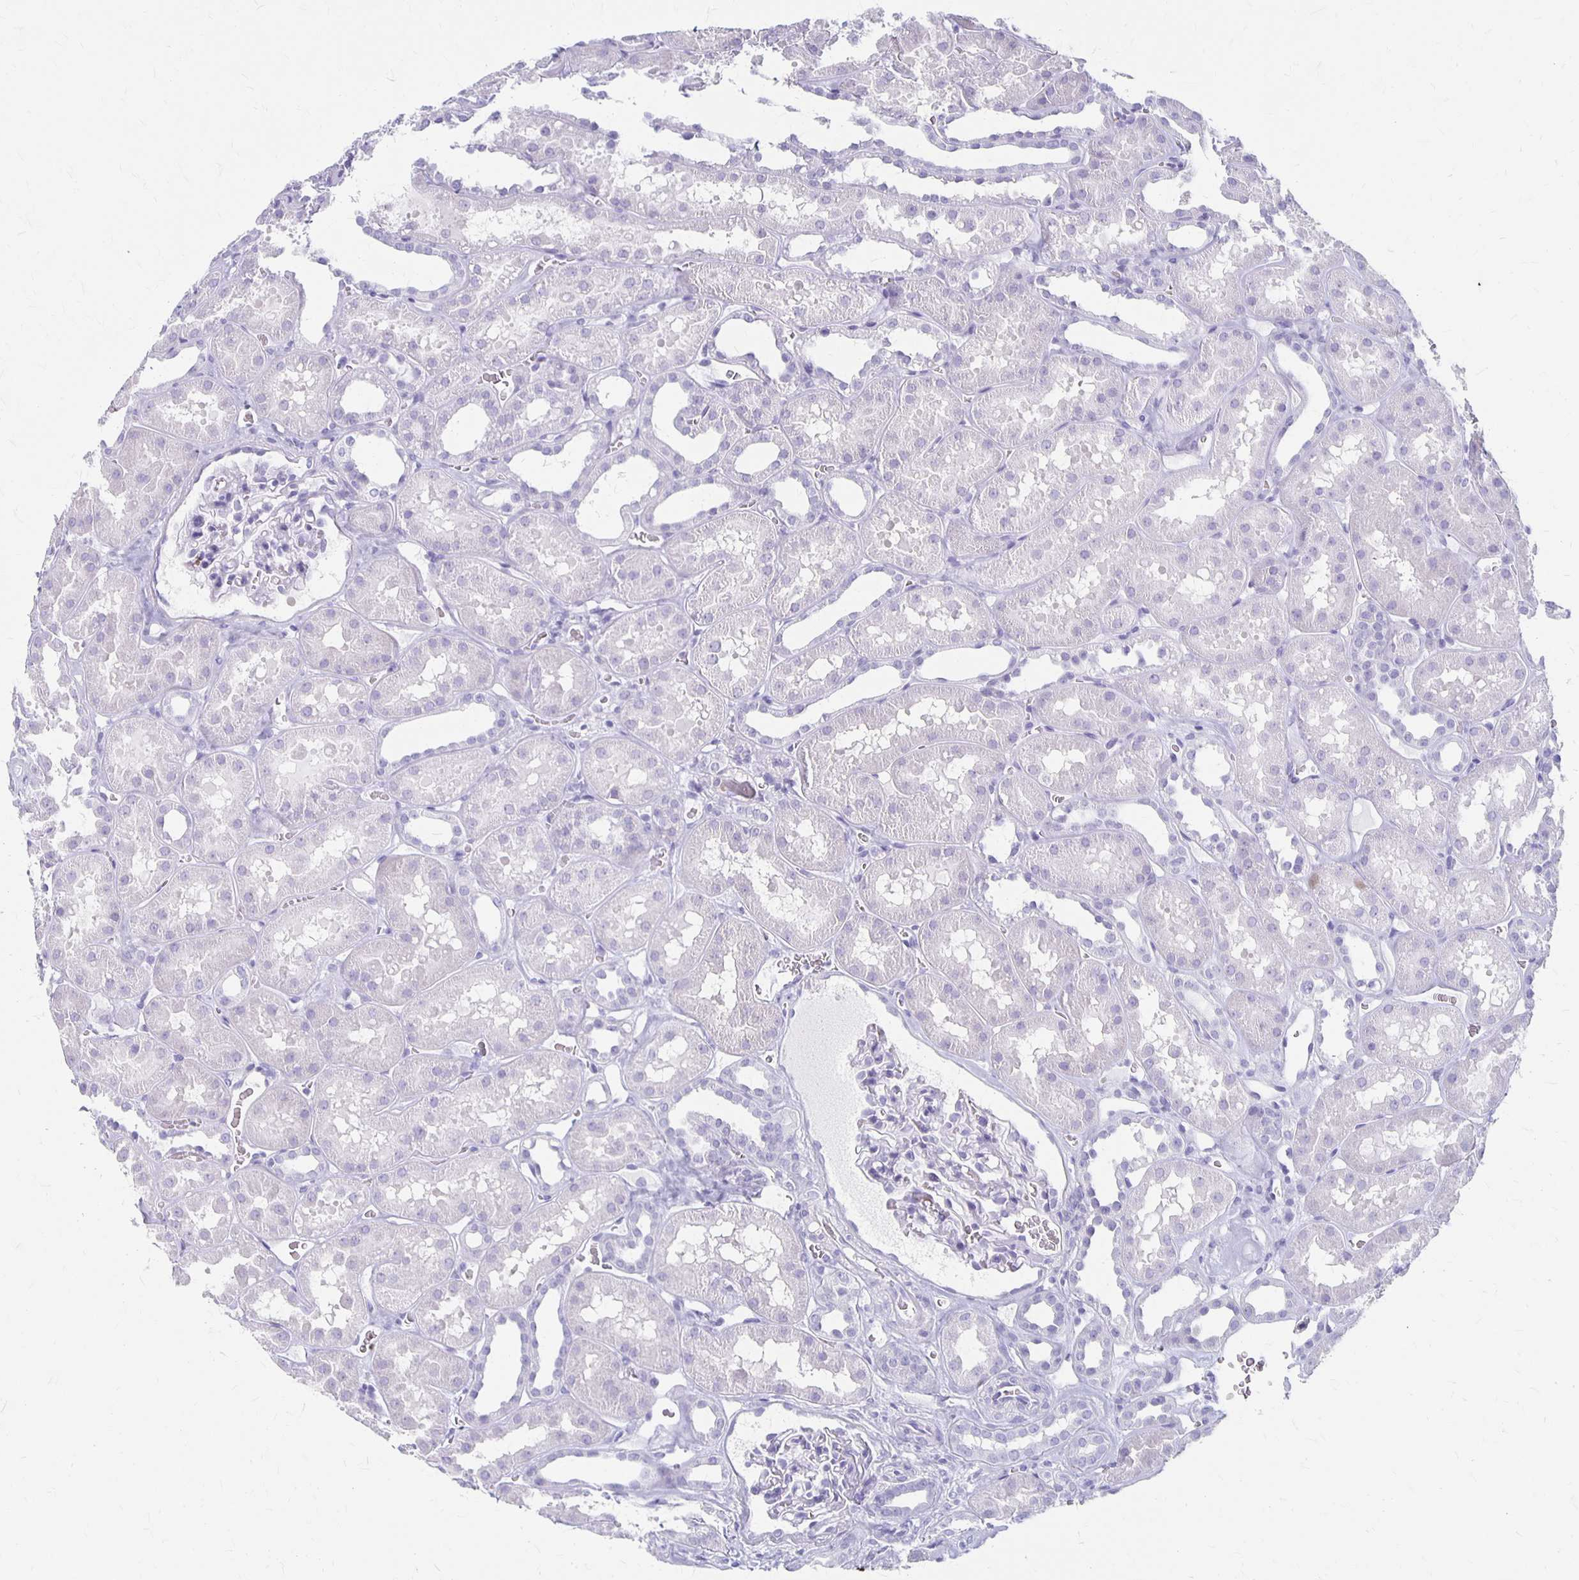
{"staining": {"intensity": "negative", "quantity": "none", "location": "none"}, "tissue": "kidney", "cell_type": "Cells in glomeruli", "image_type": "normal", "snomed": [{"axis": "morphology", "description": "Normal tissue, NOS"}, {"axis": "topography", "description": "Kidney"}], "caption": "Immunohistochemical staining of unremarkable human kidney demonstrates no significant positivity in cells in glomeruli.", "gene": "MAGEC2", "patient": {"sex": "female", "age": 41}}